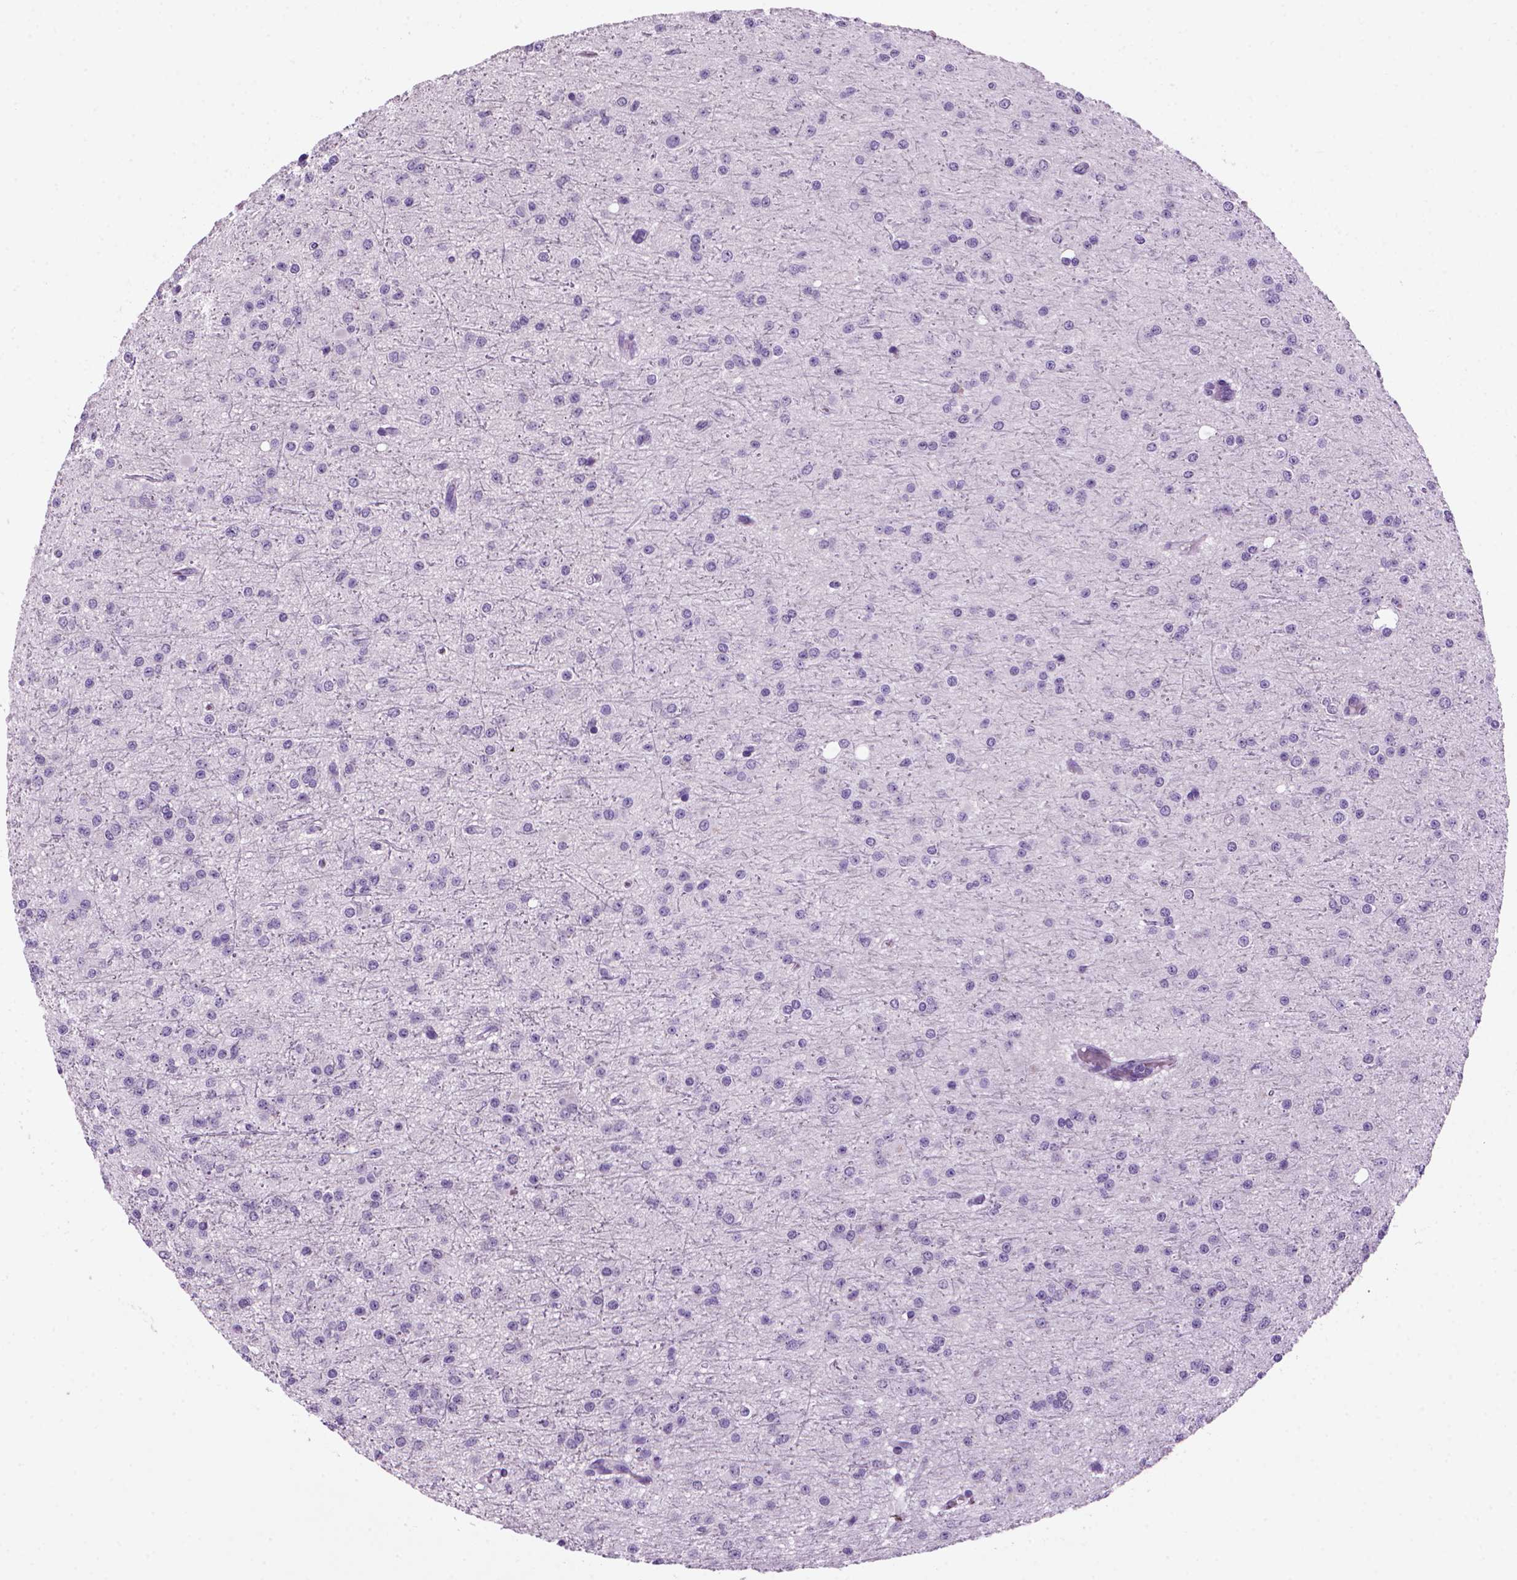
{"staining": {"intensity": "negative", "quantity": "none", "location": "none"}, "tissue": "glioma", "cell_type": "Tumor cells", "image_type": "cancer", "snomed": [{"axis": "morphology", "description": "Glioma, malignant, Low grade"}, {"axis": "topography", "description": "Brain"}], "caption": "This is an immunohistochemistry histopathology image of human glioma. There is no staining in tumor cells.", "gene": "MZB1", "patient": {"sex": "male", "age": 27}}